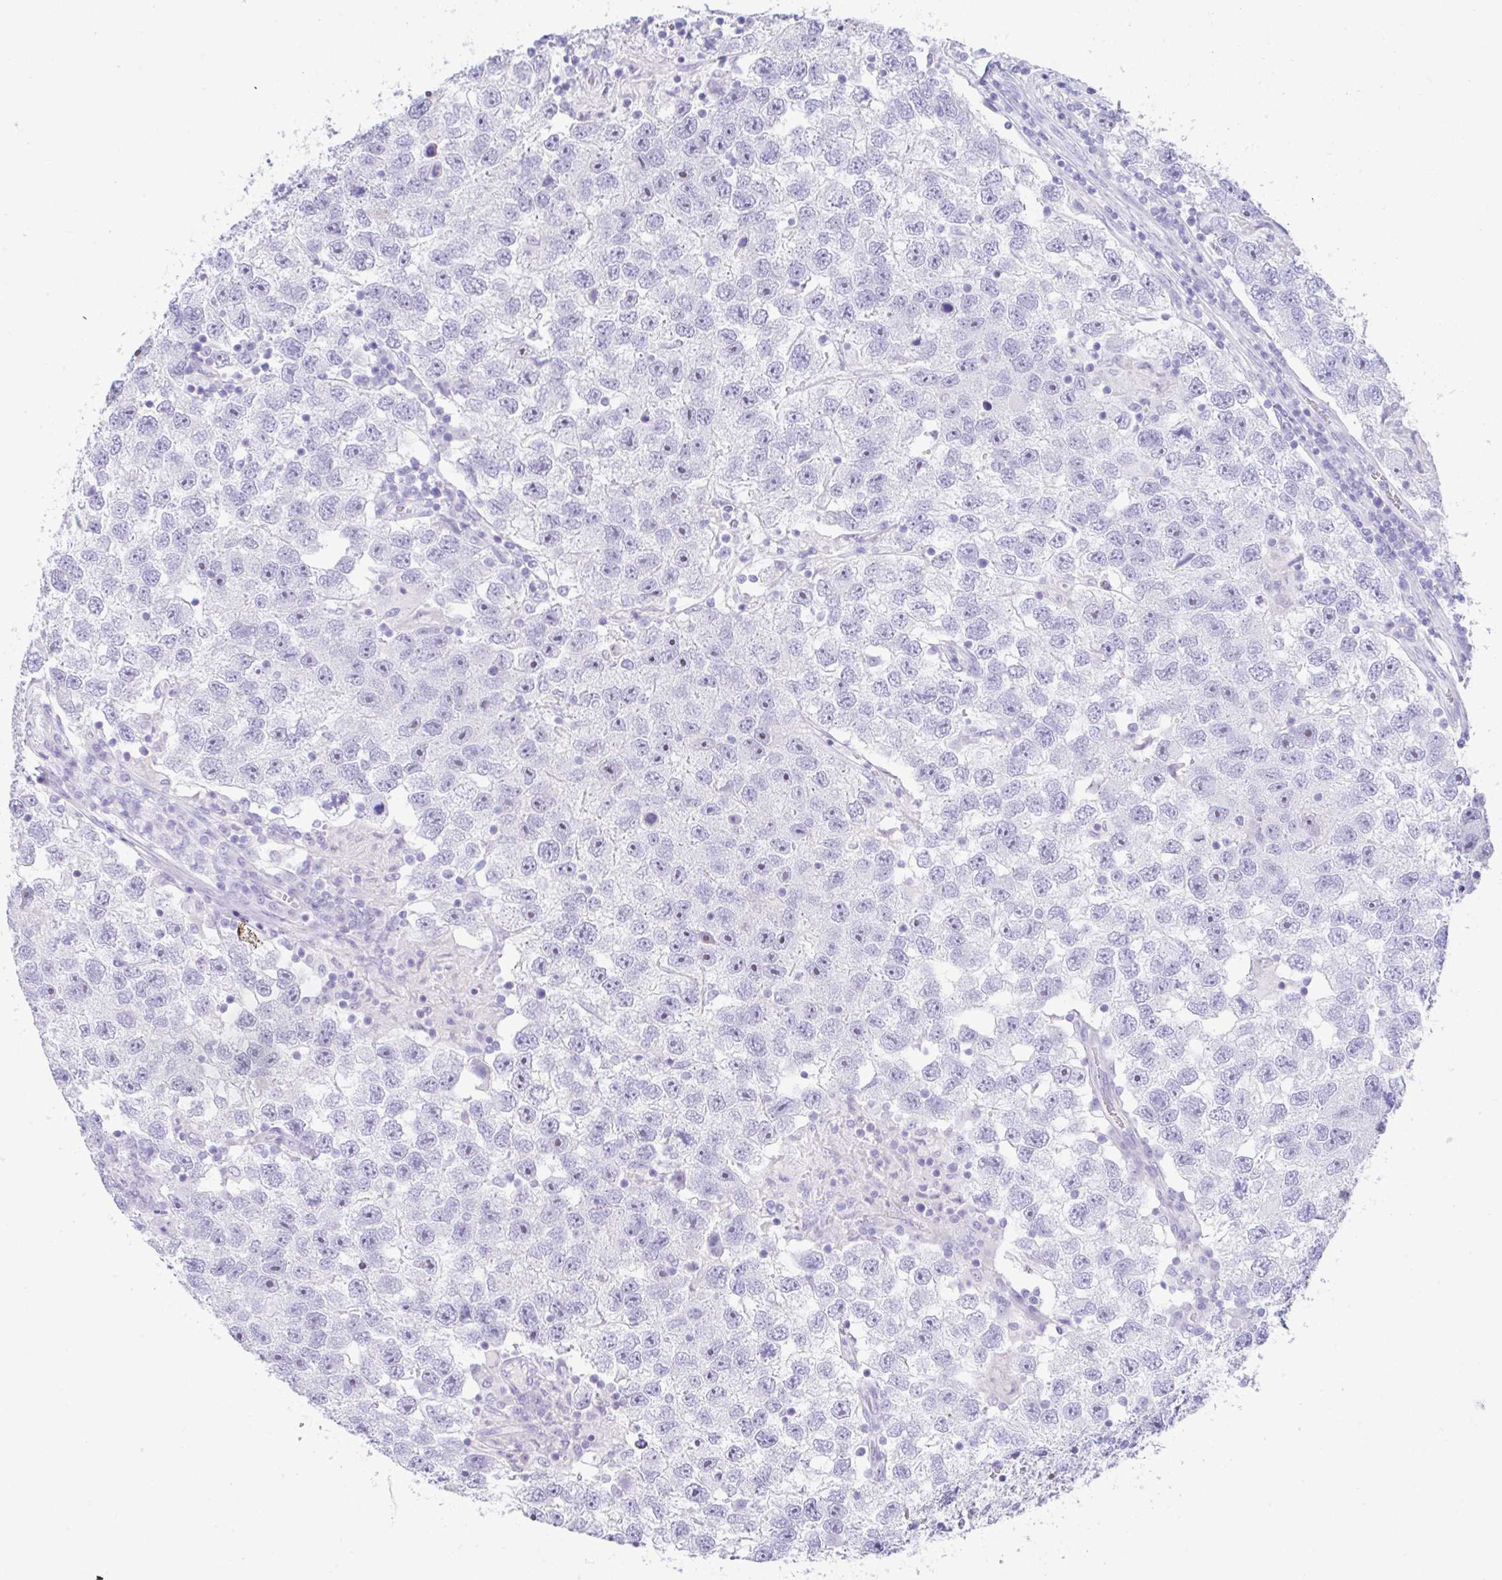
{"staining": {"intensity": "negative", "quantity": "none", "location": "none"}, "tissue": "testis cancer", "cell_type": "Tumor cells", "image_type": "cancer", "snomed": [{"axis": "morphology", "description": "Seminoma, NOS"}, {"axis": "topography", "description": "Testis"}], "caption": "Immunohistochemistry of human testis seminoma demonstrates no staining in tumor cells.", "gene": "NDUFAF8", "patient": {"sex": "male", "age": 26}}